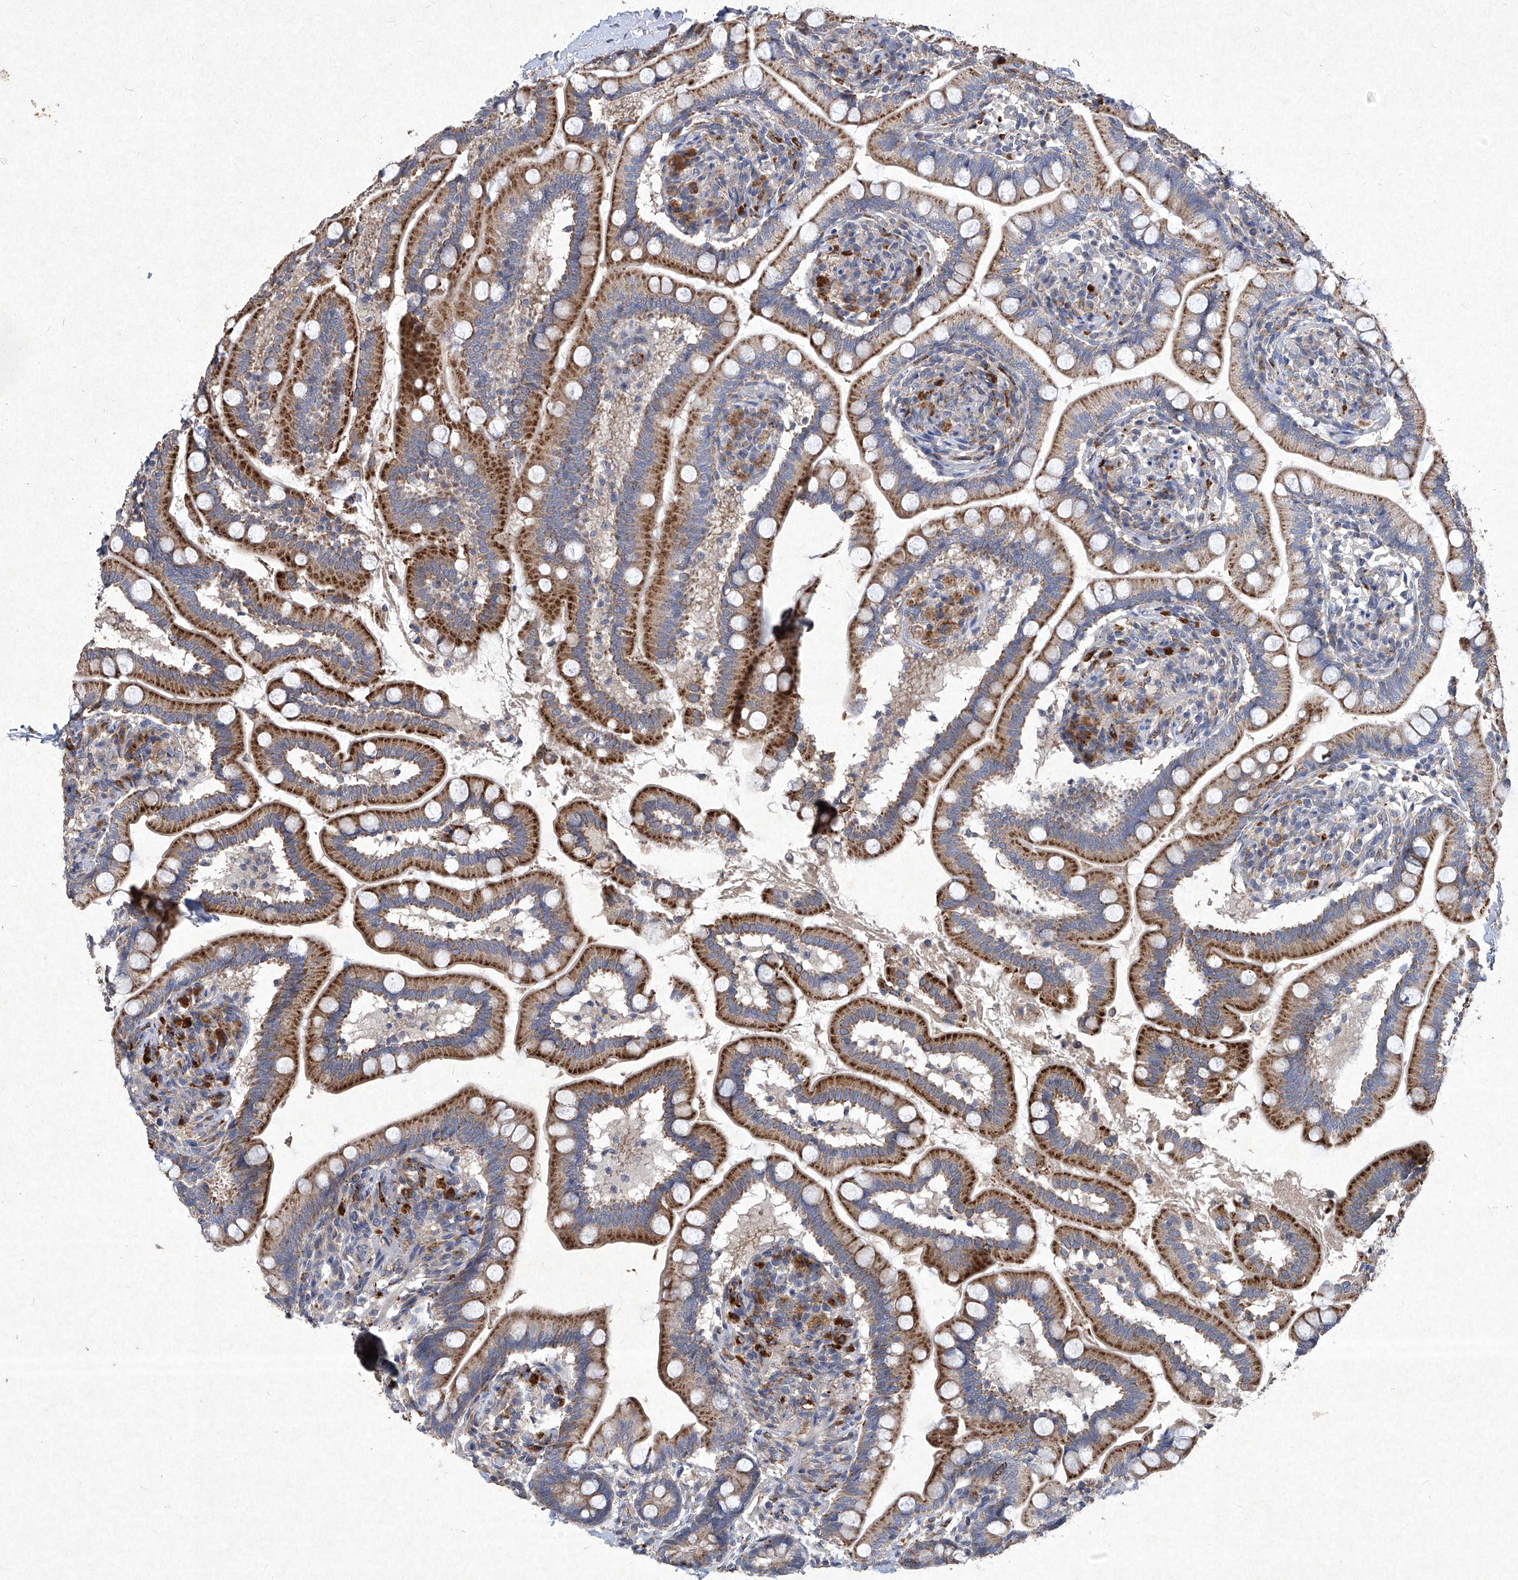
{"staining": {"intensity": "strong", "quantity": "25%-75%", "location": "cytoplasmic/membranous"}, "tissue": "small intestine", "cell_type": "Glandular cells", "image_type": "normal", "snomed": [{"axis": "morphology", "description": "Normal tissue, NOS"}, {"axis": "topography", "description": "Small intestine"}], "caption": "Glandular cells demonstrate strong cytoplasmic/membranous staining in approximately 25%-75% of cells in unremarkable small intestine.", "gene": "MED16", "patient": {"sex": "female", "age": 64}}